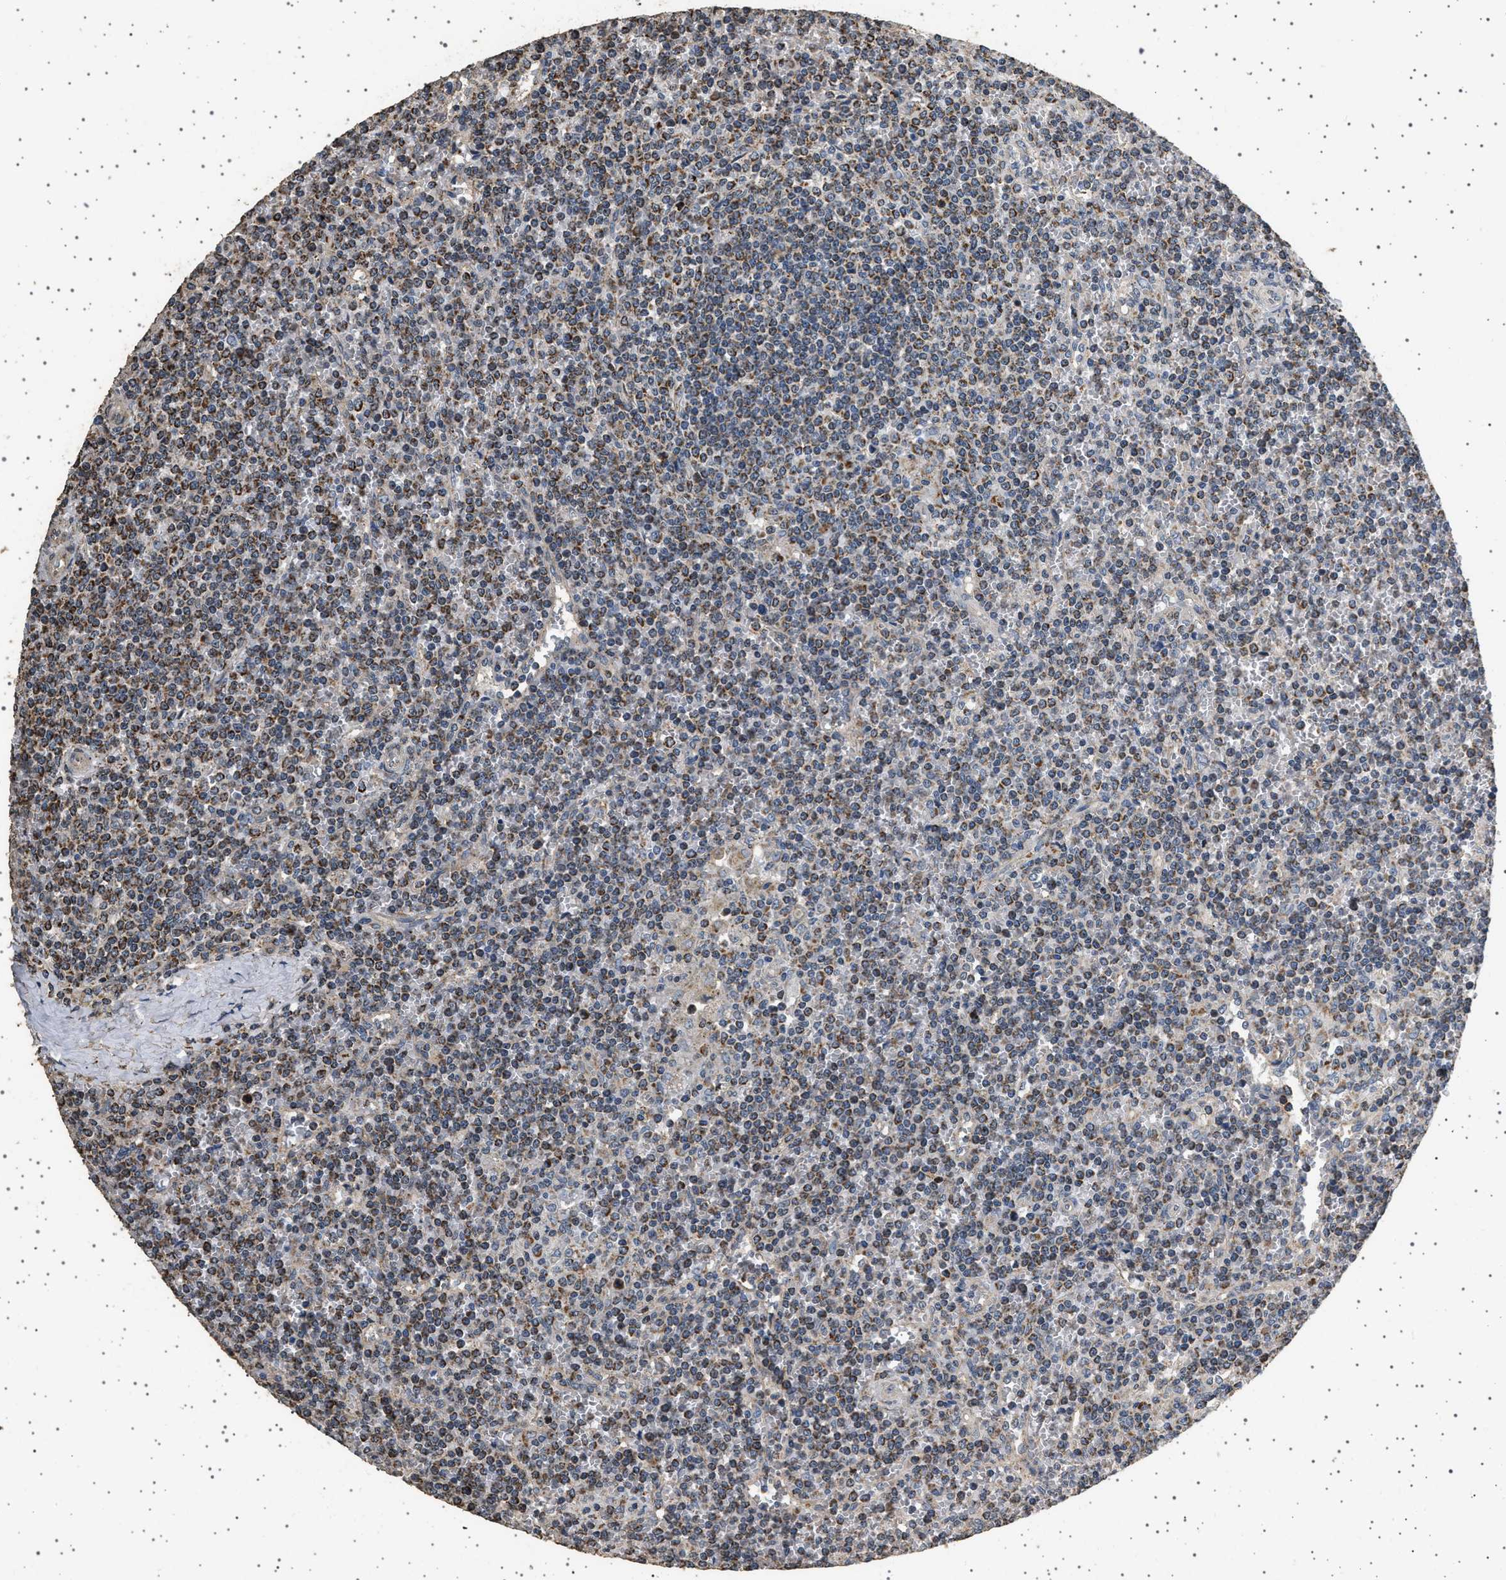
{"staining": {"intensity": "moderate", "quantity": ">75%", "location": "cytoplasmic/membranous"}, "tissue": "lymphoma", "cell_type": "Tumor cells", "image_type": "cancer", "snomed": [{"axis": "morphology", "description": "Malignant lymphoma, non-Hodgkin's type, Low grade"}, {"axis": "topography", "description": "Spleen"}], "caption": "About >75% of tumor cells in lymphoma show moderate cytoplasmic/membranous protein staining as visualized by brown immunohistochemical staining.", "gene": "KCNA4", "patient": {"sex": "female", "age": 19}}